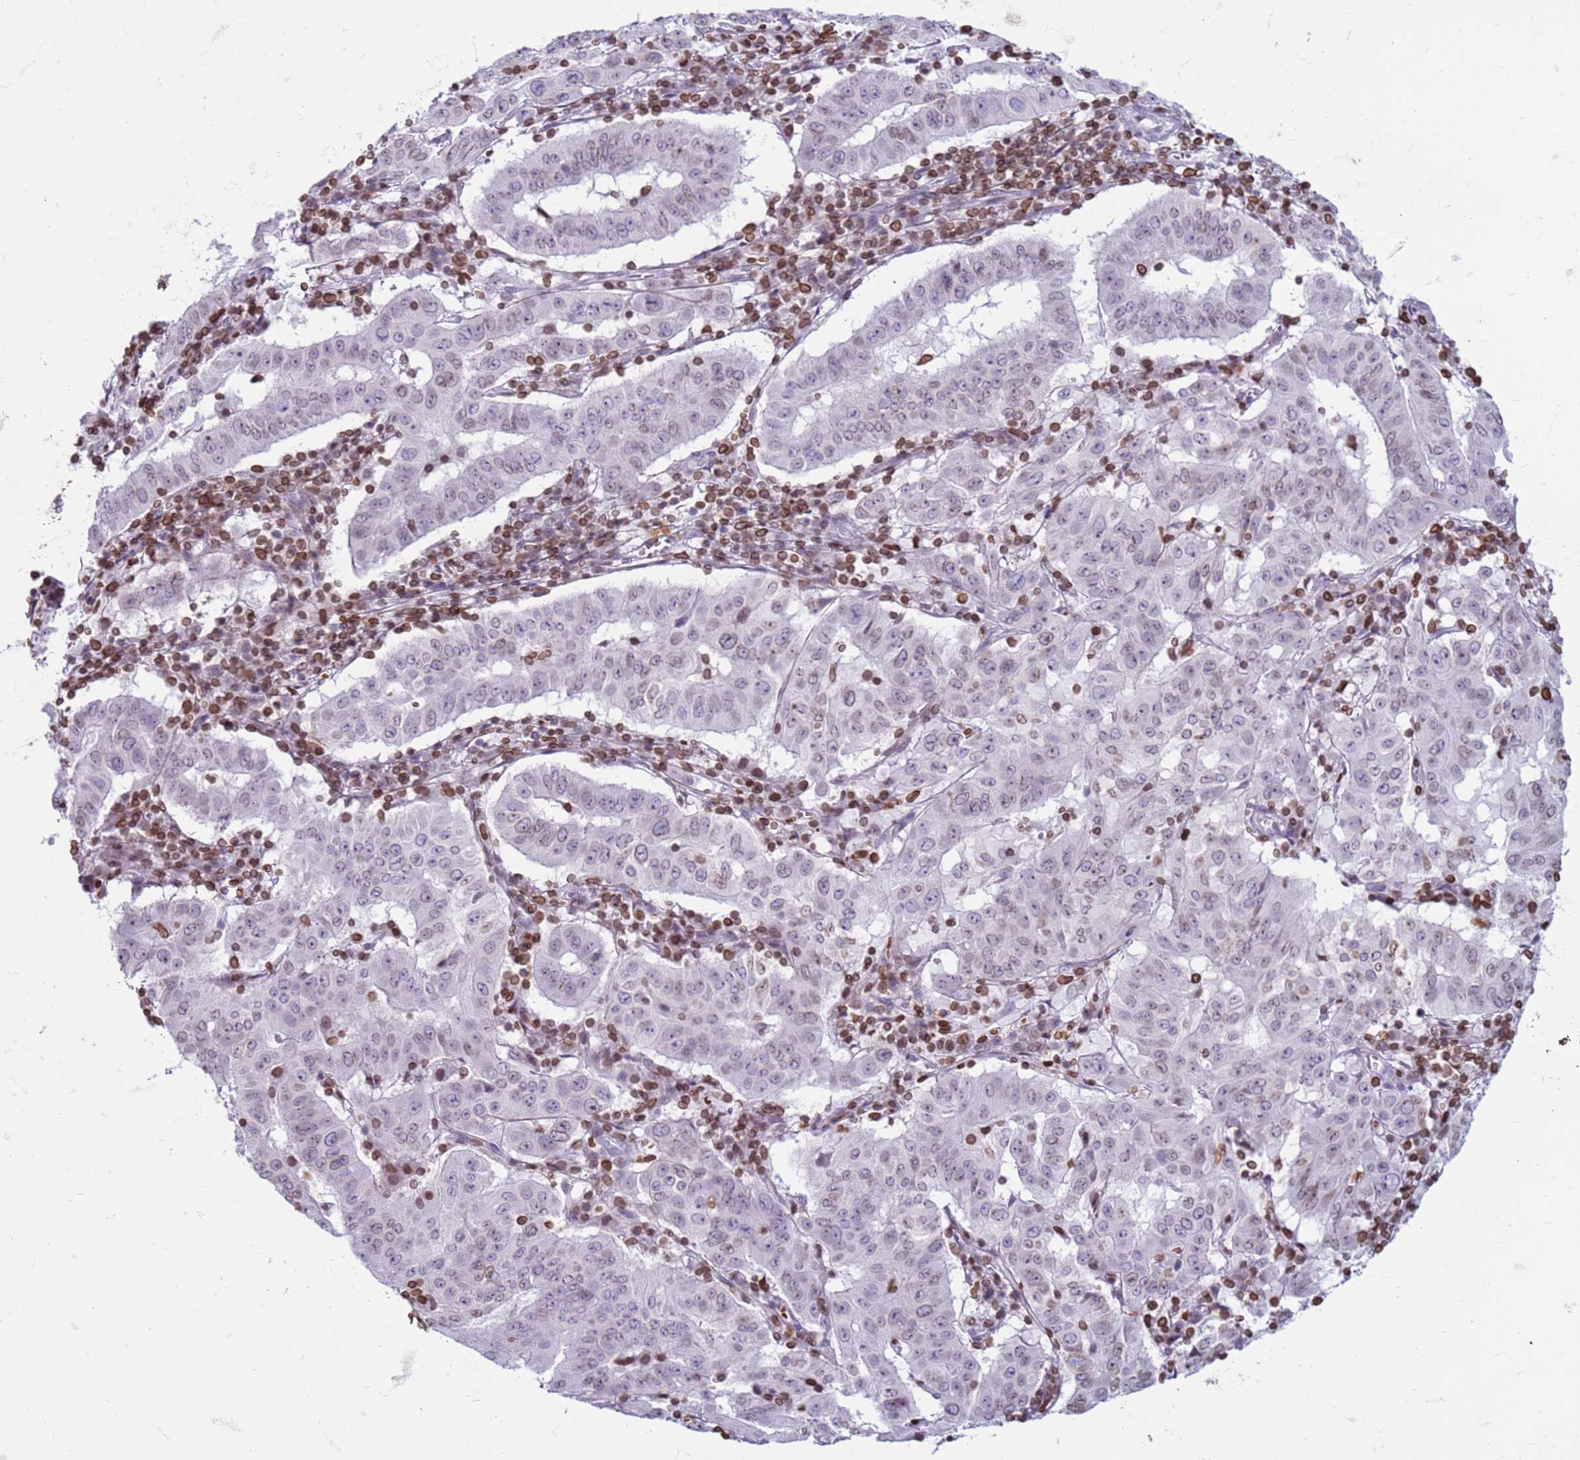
{"staining": {"intensity": "negative", "quantity": "none", "location": "none"}, "tissue": "pancreatic cancer", "cell_type": "Tumor cells", "image_type": "cancer", "snomed": [{"axis": "morphology", "description": "Adenocarcinoma, NOS"}, {"axis": "topography", "description": "Pancreas"}], "caption": "High power microscopy photomicrograph of an immunohistochemistry photomicrograph of adenocarcinoma (pancreatic), revealing no significant positivity in tumor cells. (DAB IHC with hematoxylin counter stain).", "gene": "METTL25B", "patient": {"sex": "male", "age": 63}}